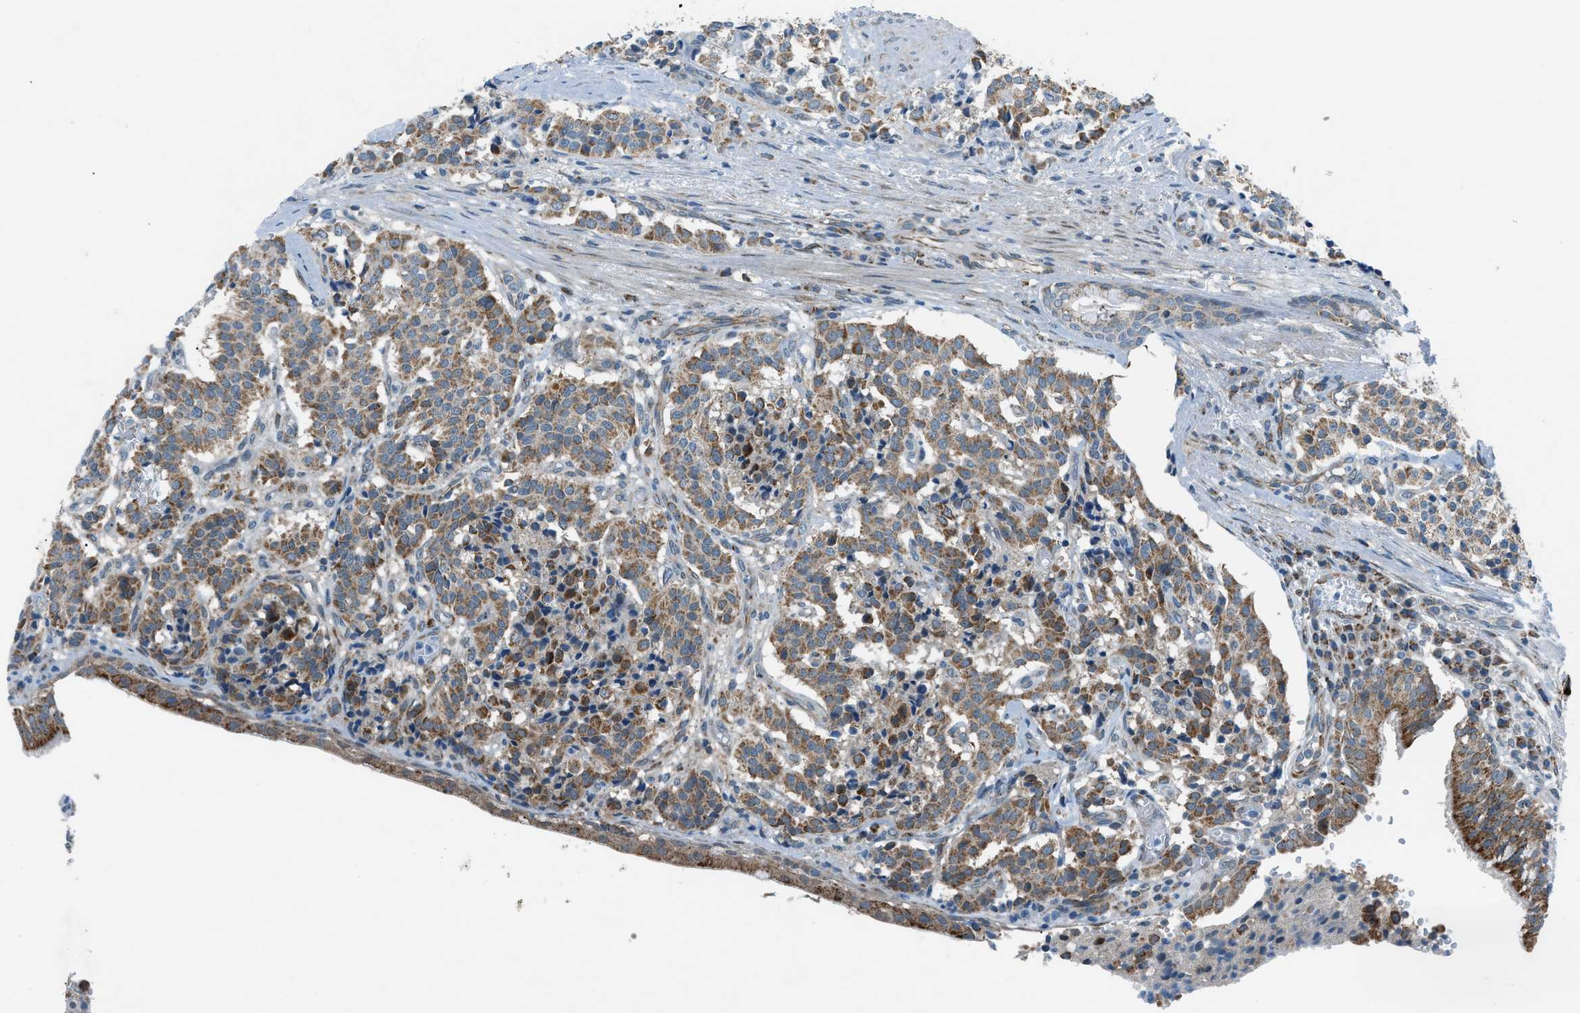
{"staining": {"intensity": "moderate", "quantity": ">75%", "location": "cytoplasmic/membranous"}, "tissue": "carcinoid", "cell_type": "Tumor cells", "image_type": "cancer", "snomed": [{"axis": "morphology", "description": "Carcinoid, malignant, NOS"}, {"axis": "topography", "description": "Lung"}], "caption": "DAB (3,3'-diaminobenzidine) immunohistochemical staining of human carcinoid (malignant) shows moderate cytoplasmic/membranous protein positivity in approximately >75% of tumor cells.", "gene": "PIGG", "patient": {"sex": "male", "age": 30}}